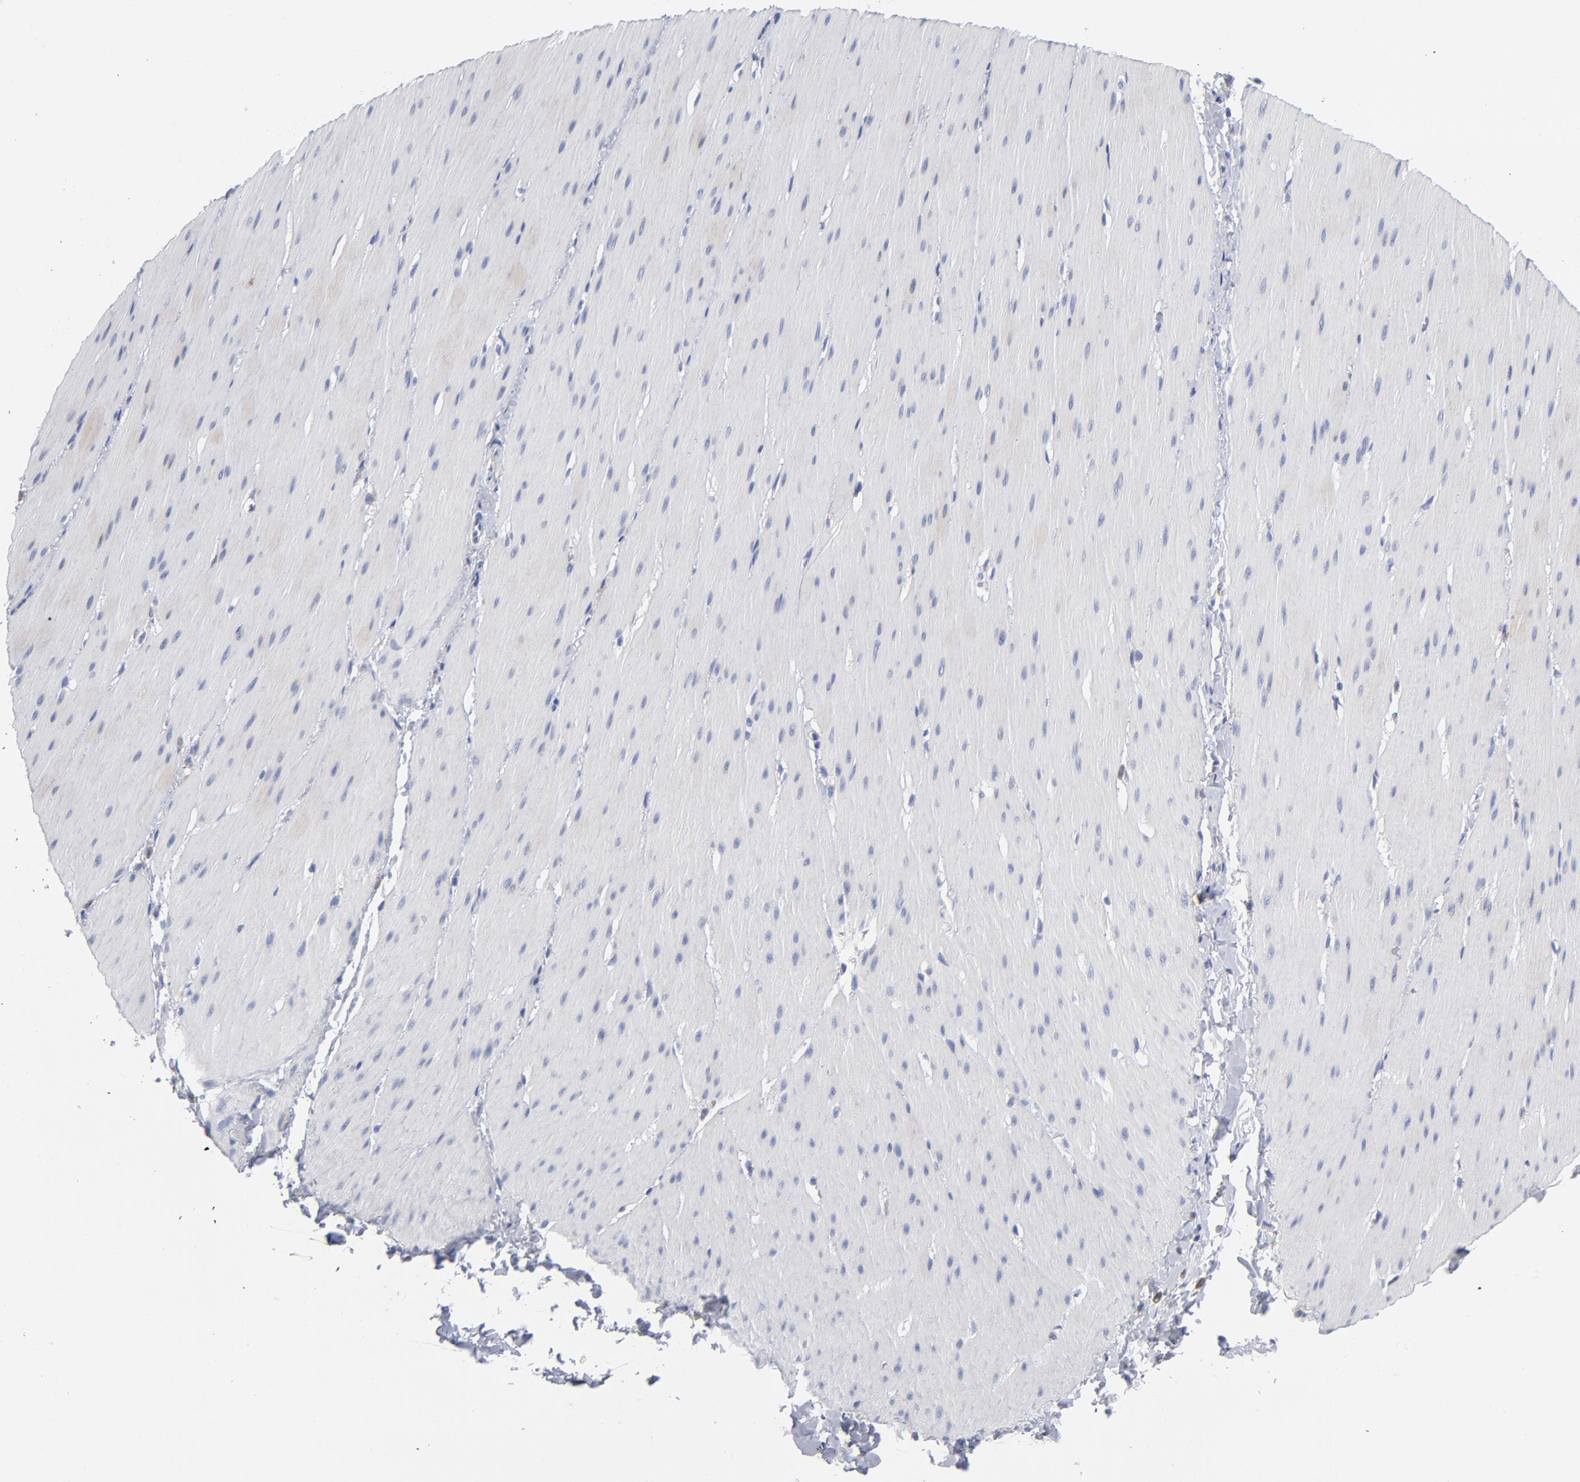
{"staining": {"intensity": "negative", "quantity": "none", "location": "none"}, "tissue": "smooth muscle", "cell_type": "Smooth muscle cells", "image_type": "normal", "snomed": [{"axis": "morphology", "description": "Normal tissue, NOS"}, {"axis": "topography", "description": "Smooth muscle"}, {"axis": "topography", "description": "Colon"}], "caption": "IHC histopathology image of benign smooth muscle: smooth muscle stained with DAB (3,3'-diaminobenzidine) demonstrates no significant protein expression in smooth muscle cells.", "gene": "CD86", "patient": {"sex": "male", "age": 67}}